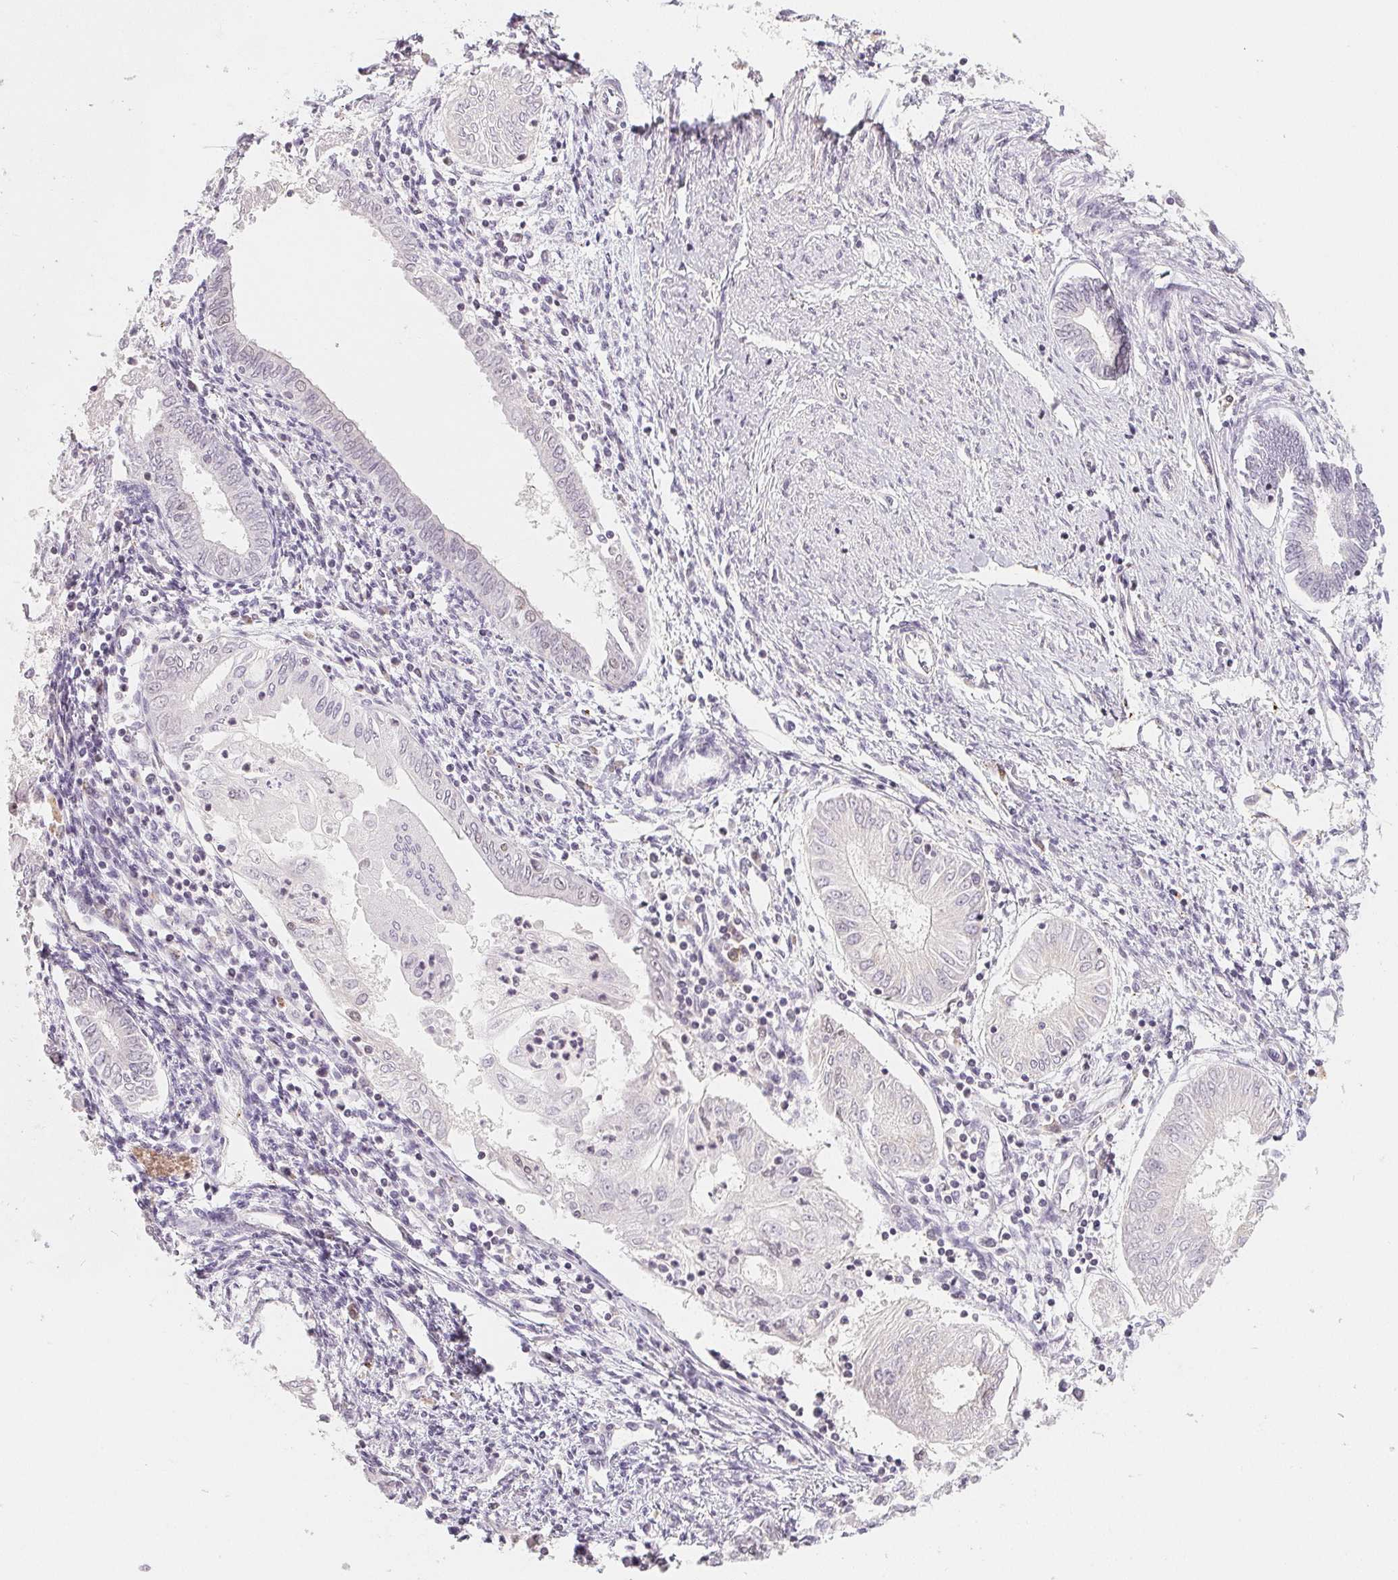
{"staining": {"intensity": "negative", "quantity": "none", "location": "none"}, "tissue": "endometrial cancer", "cell_type": "Tumor cells", "image_type": "cancer", "snomed": [{"axis": "morphology", "description": "Adenocarcinoma, NOS"}, {"axis": "topography", "description": "Endometrium"}], "caption": "Tumor cells are negative for brown protein staining in endometrial adenocarcinoma.", "gene": "NXF3", "patient": {"sex": "female", "age": 68}}